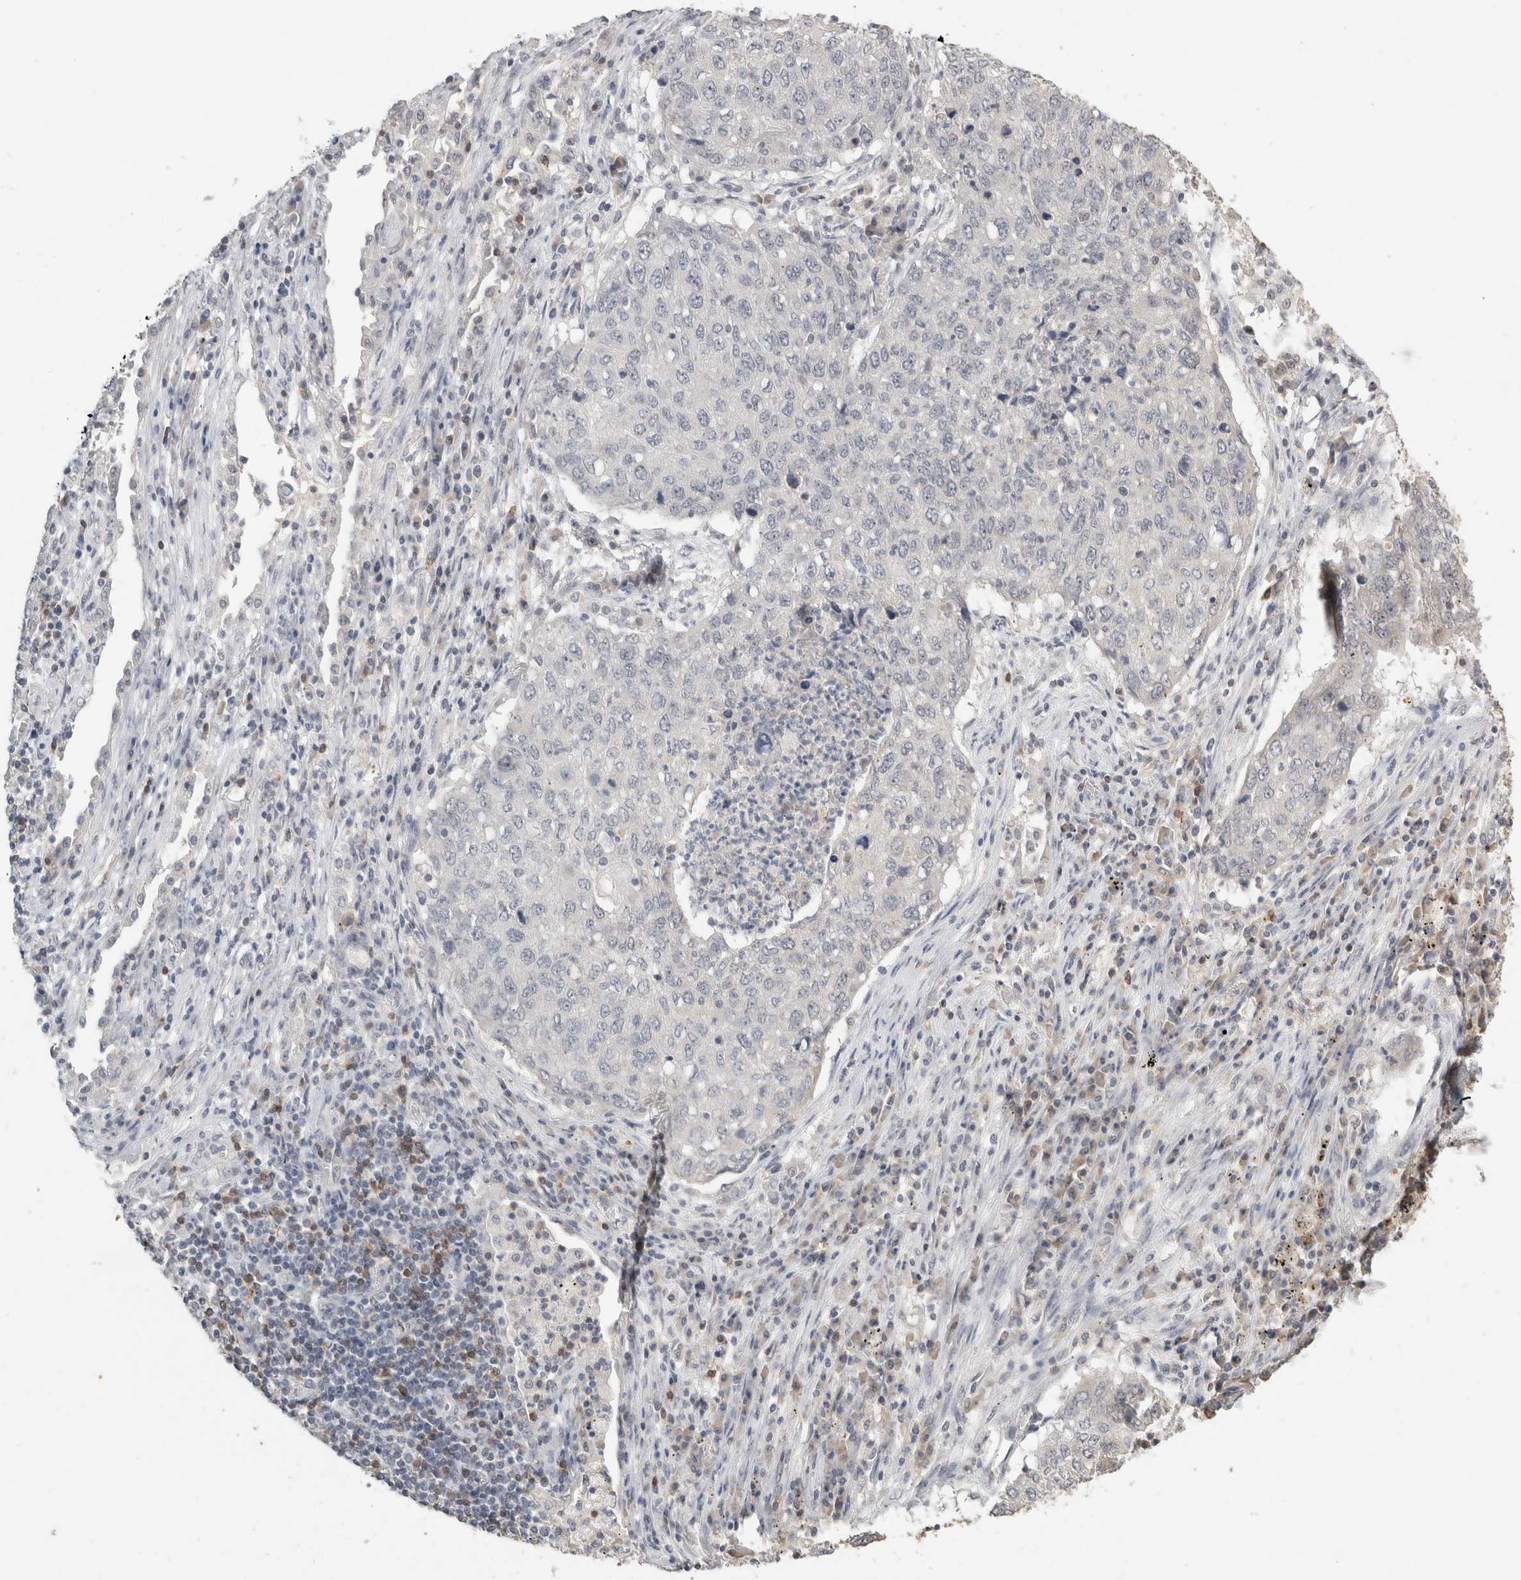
{"staining": {"intensity": "negative", "quantity": "none", "location": "none"}, "tissue": "lung cancer", "cell_type": "Tumor cells", "image_type": "cancer", "snomed": [{"axis": "morphology", "description": "Squamous cell carcinoma, NOS"}, {"axis": "topography", "description": "Lung"}], "caption": "Lung squamous cell carcinoma stained for a protein using immunohistochemistry shows no staining tumor cells.", "gene": "TRAT1", "patient": {"sex": "female", "age": 63}}